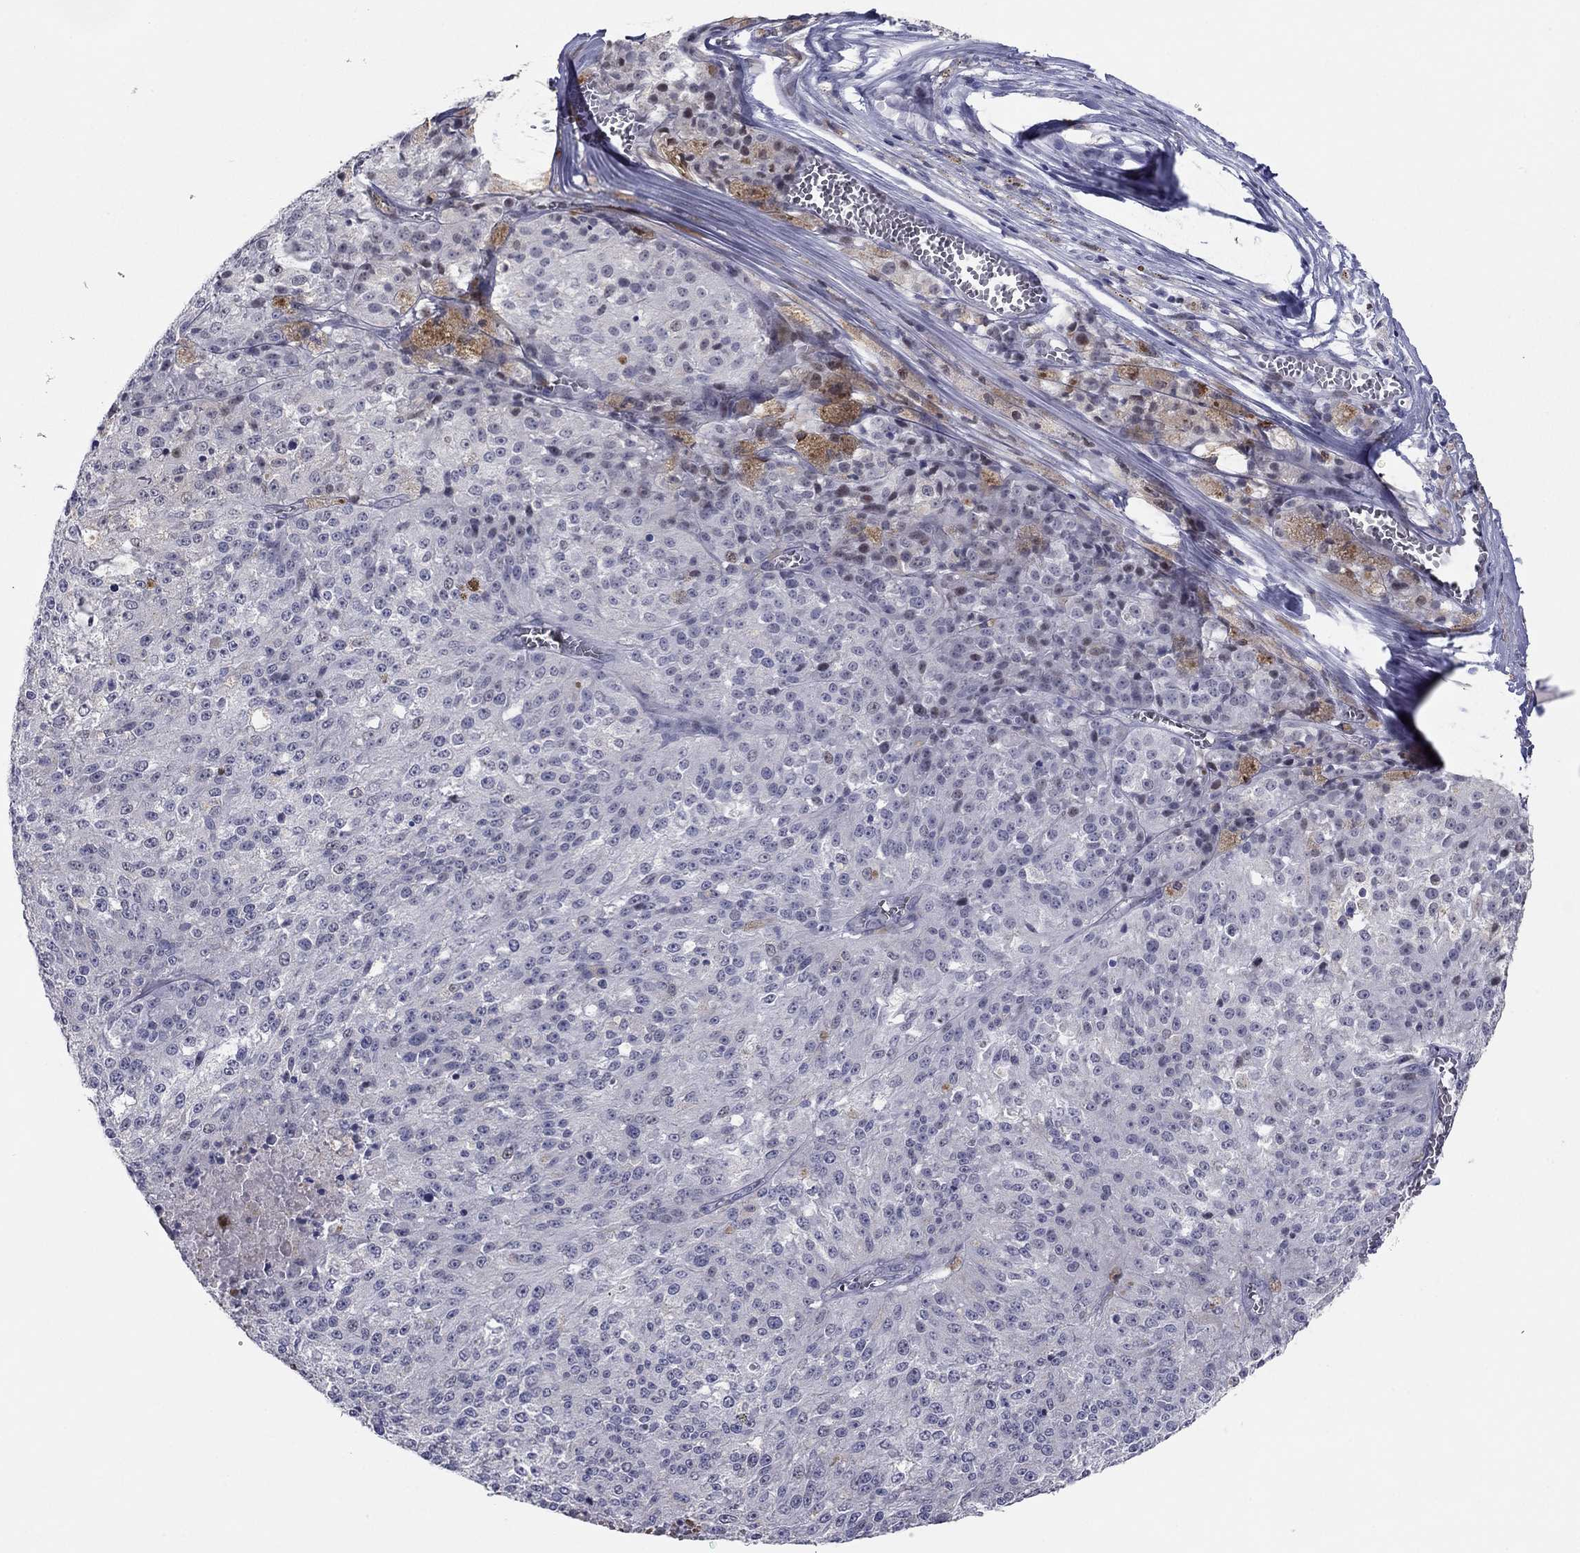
{"staining": {"intensity": "negative", "quantity": "none", "location": "none"}, "tissue": "melanoma", "cell_type": "Tumor cells", "image_type": "cancer", "snomed": [{"axis": "morphology", "description": "Malignant melanoma, Metastatic site"}, {"axis": "topography", "description": "Lymph node"}], "caption": "IHC of malignant melanoma (metastatic site) shows no positivity in tumor cells. The staining is performed using DAB brown chromogen with nuclei counter-stained in using hematoxylin.", "gene": "ITGAE", "patient": {"sex": "female", "age": 64}}